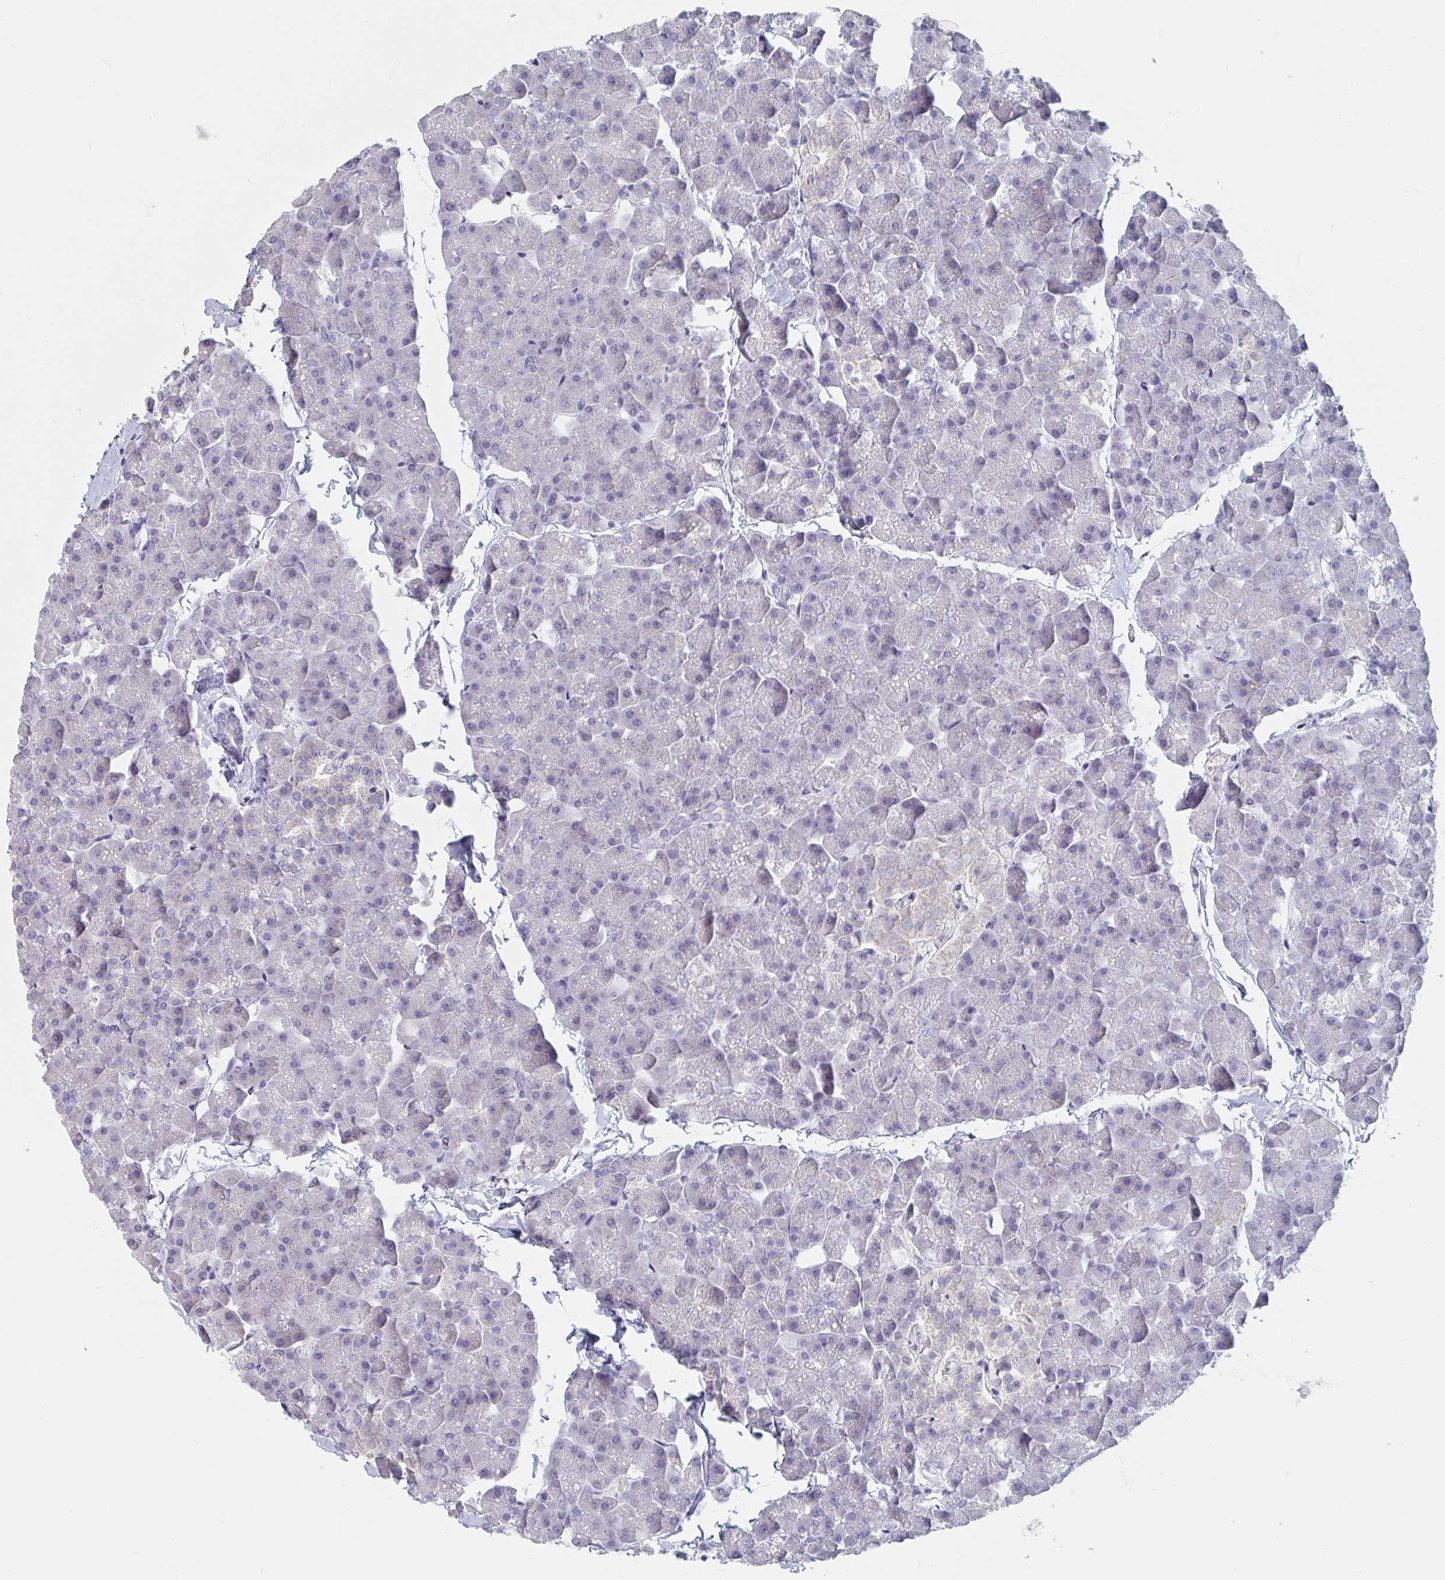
{"staining": {"intensity": "negative", "quantity": "none", "location": "none"}, "tissue": "pancreas", "cell_type": "Exocrine glandular cells", "image_type": "normal", "snomed": [{"axis": "morphology", "description": "Normal tissue, NOS"}, {"axis": "topography", "description": "Pancreas"}], "caption": "This photomicrograph is of benign pancreas stained with IHC to label a protein in brown with the nuclei are counter-stained blue. There is no expression in exocrine glandular cells.", "gene": "ABHD16A", "patient": {"sex": "male", "age": 35}}